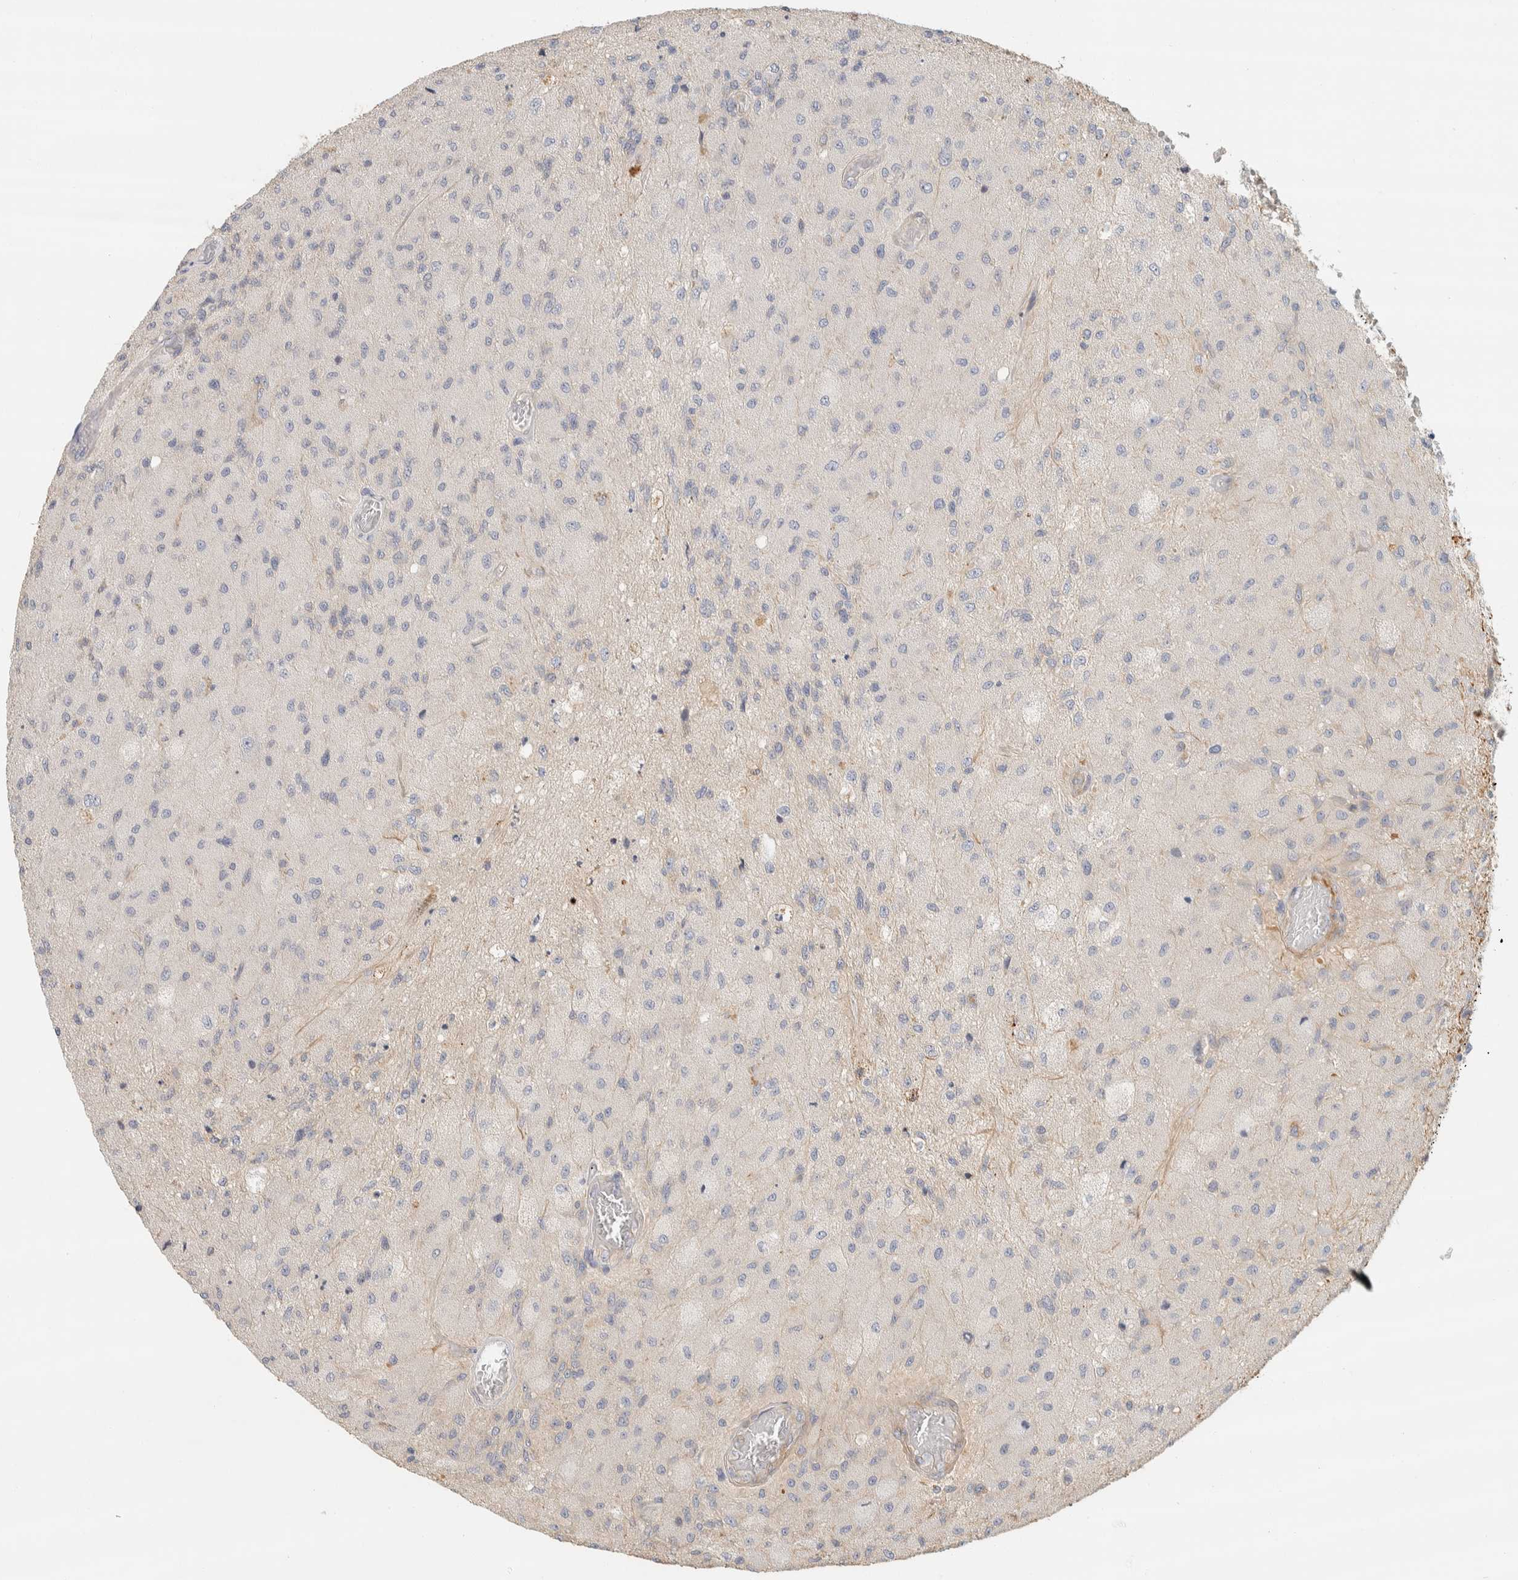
{"staining": {"intensity": "negative", "quantity": "none", "location": "none"}, "tissue": "glioma", "cell_type": "Tumor cells", "image_type": "cancer", "snomed": [{"axis": "morphology", "description": "Normal tissue, NOS"}, {"axis": "morphology", "description": "Glioma, malignant, High grade"}, {"axis": "topography", "description": "Cerebral cortex"}], "caption": "The immunohistochemistry histopathology image has no significant positivity in tumor cells of malignant glioma (high-grade) tissue. The staining was performed using DAB to visualize the protein expression in brown, while the nuclei were stained in blue with hematoxylin (Magnification: 20x).", "gene": "CDR2", "patient": {"sex": "male", "age": 77}}